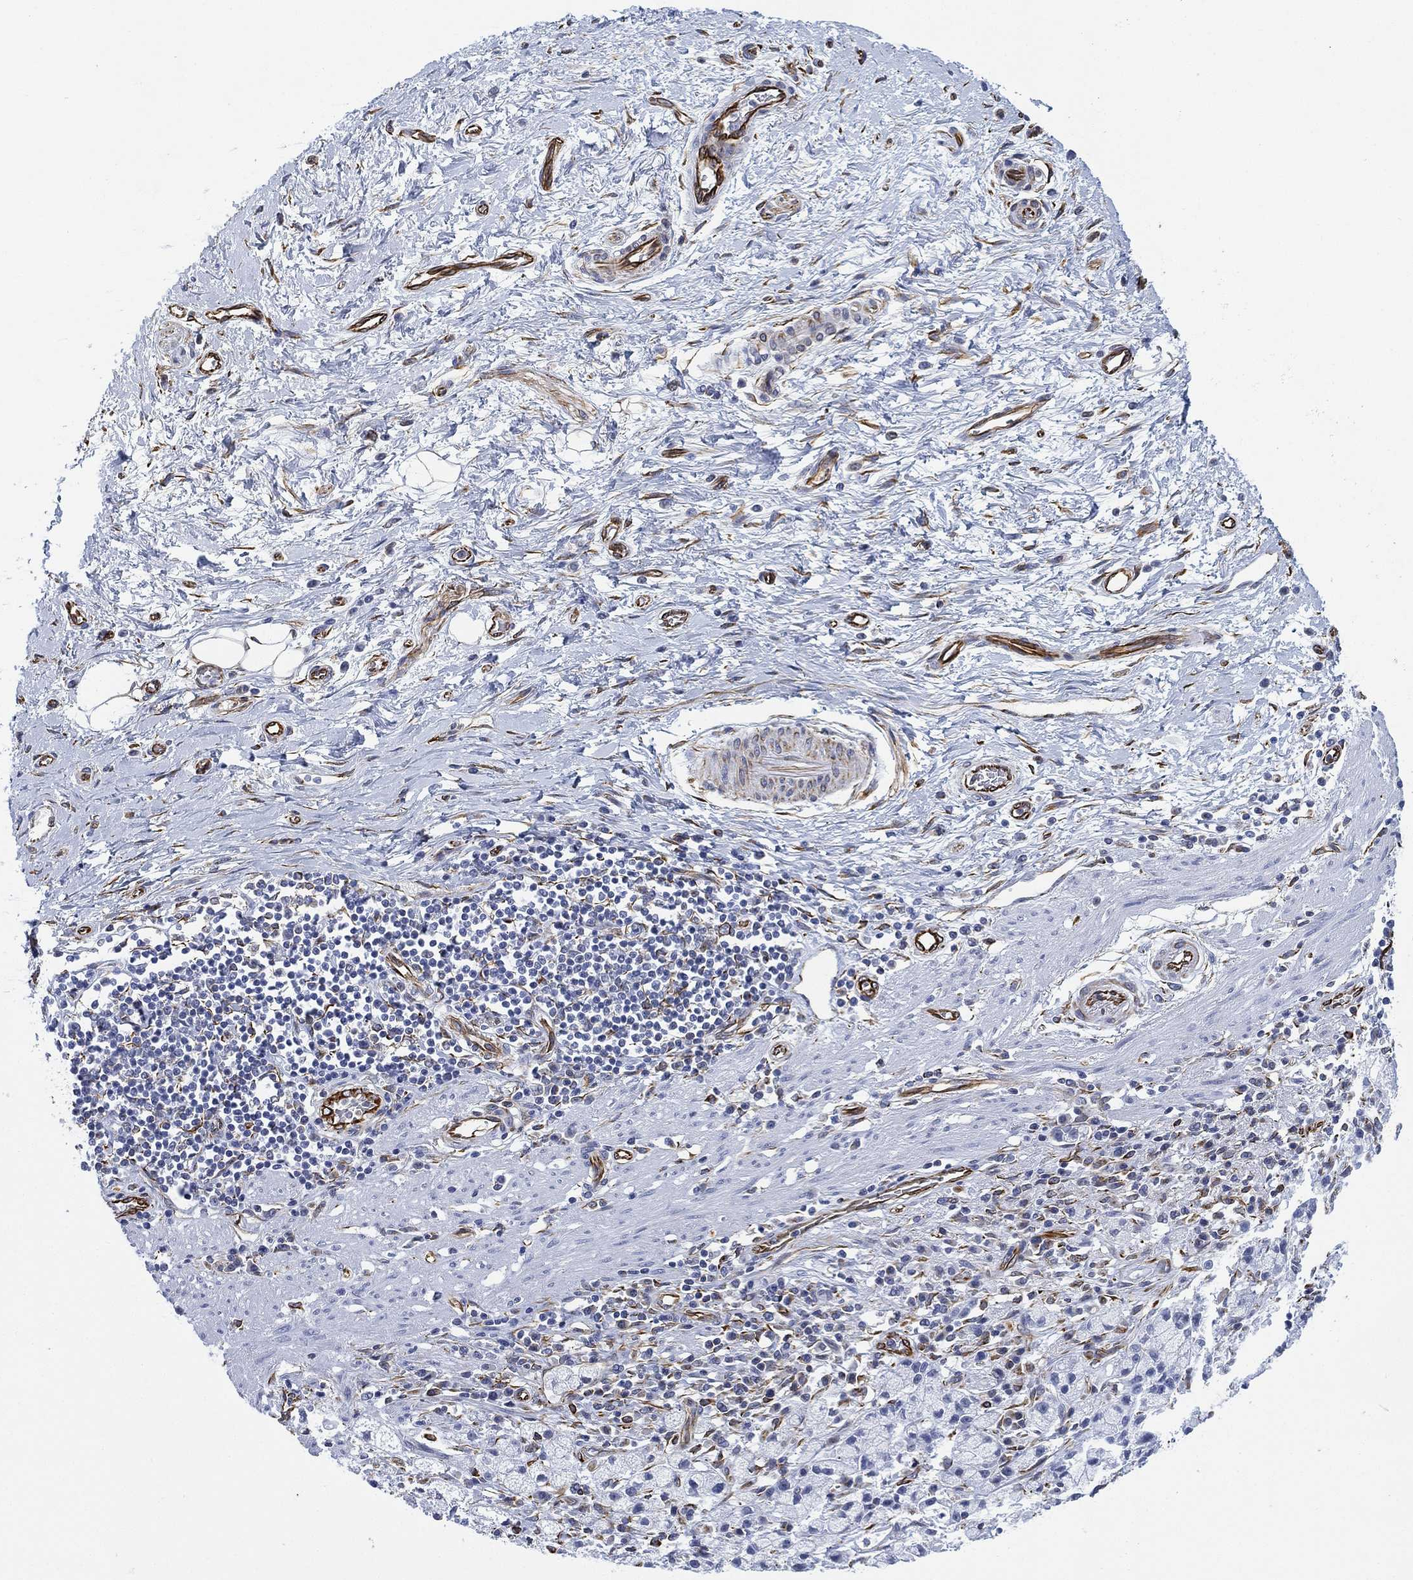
{"staining": {"intensity": "negative", "quantity": "none", "location": "none"}, "tissue": "stomach cancer", "cell_type": "Tumor cells", "image_type": "cancer", "snomed": [{"axis": "morphology", "description": "Adenocarcinoma, NOS"}, {"axis": "topography", "description": "Stomach"}], "caption": "Micrograph shows no significant protein staining in tumor cells of stomach cancer (adenocarcinoma). The staining is performed using DAB brown chromogen with nuclei counter-stained in using hematoxylin.", "gene": "PSKH2", "patient": {"sex": "male", "age": 58}}